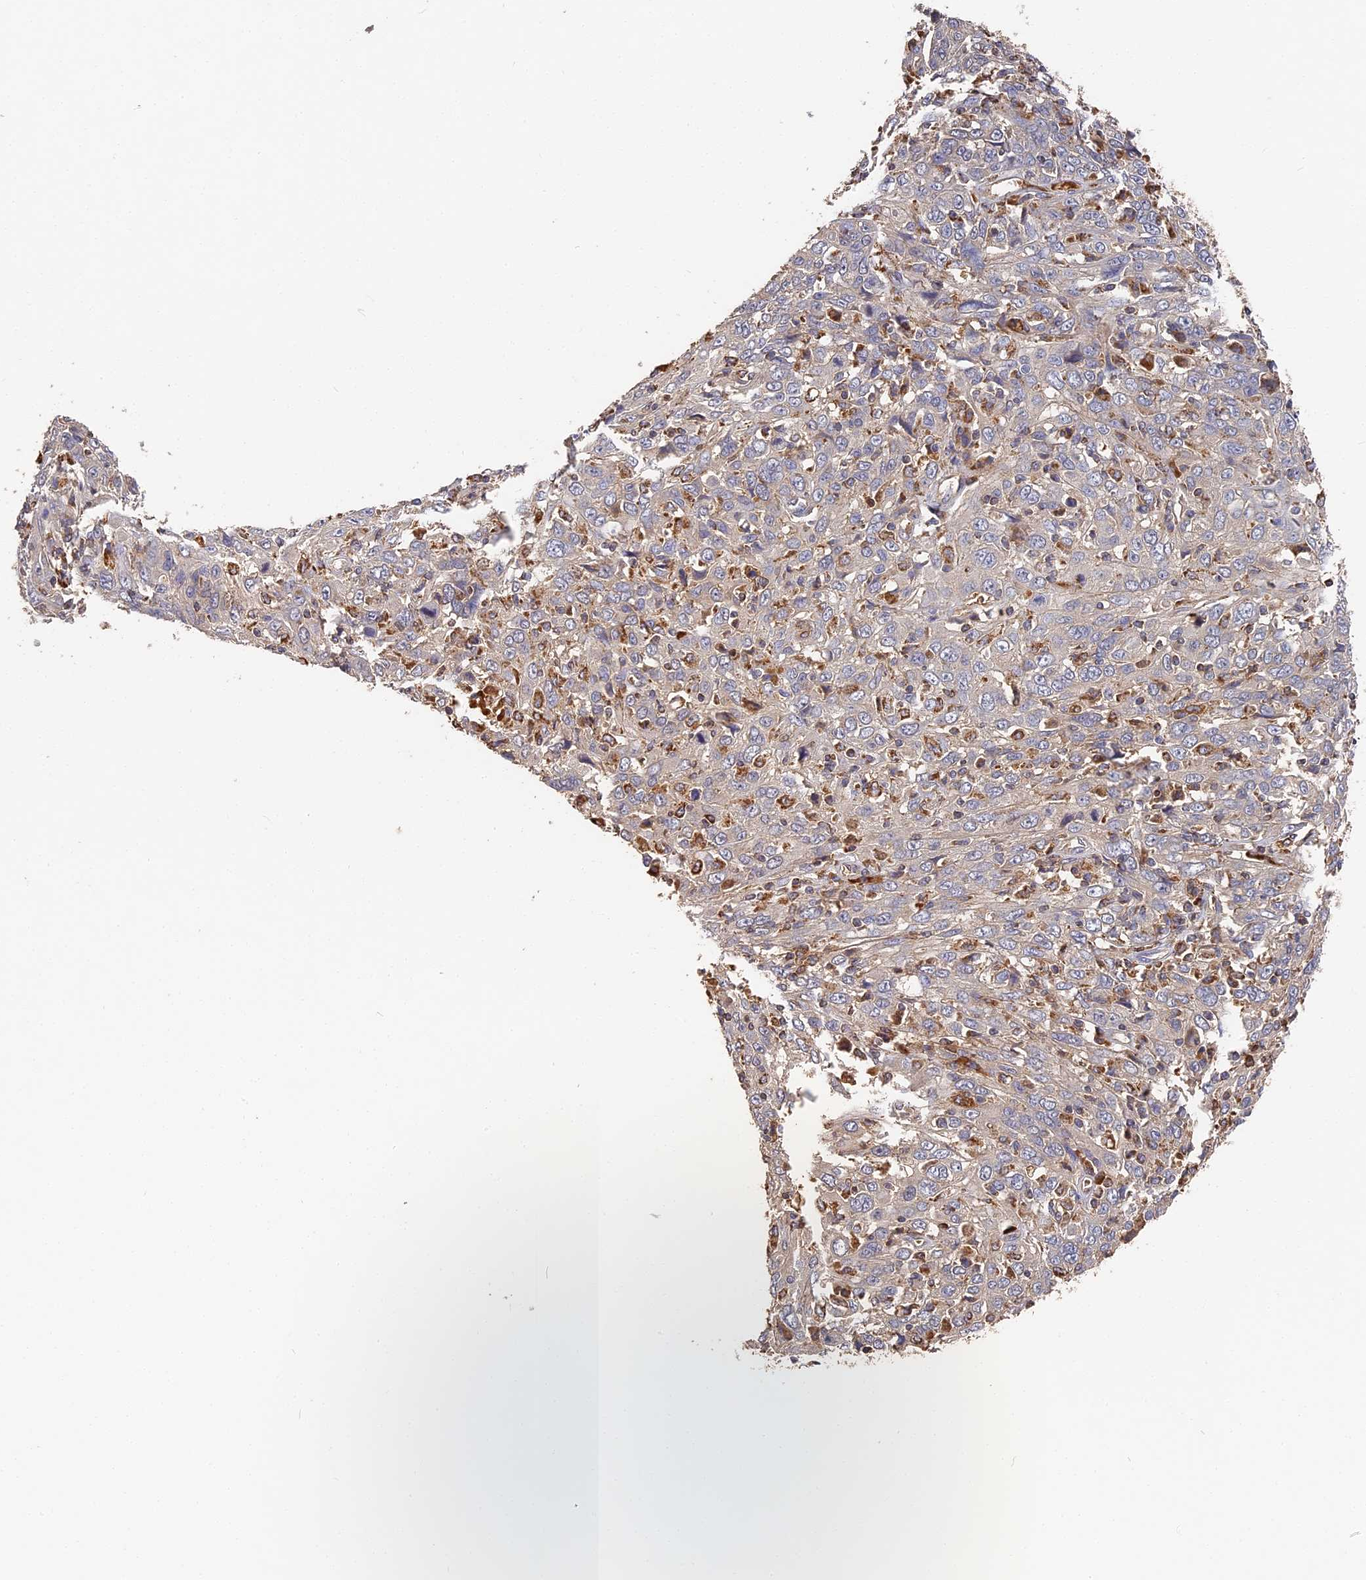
{"staining": {"intensity": "negative", "quantity": "none", "location": "none"}, "tissue": "cervical cancer", "cell_type": "Tumor cells", "image_type": "cancer", "snomed": [{"axis": "morphology", "description": "Squamous cell carcinoma, NOS"}, {"axis": "topography", "description": "Cervix"}], "caption": "There is no significant positivity in tumor cells of squamous cell carcinoma (cervical).", "gene": "DHRS11", "patient": {"sex": "female", "age": 46}}